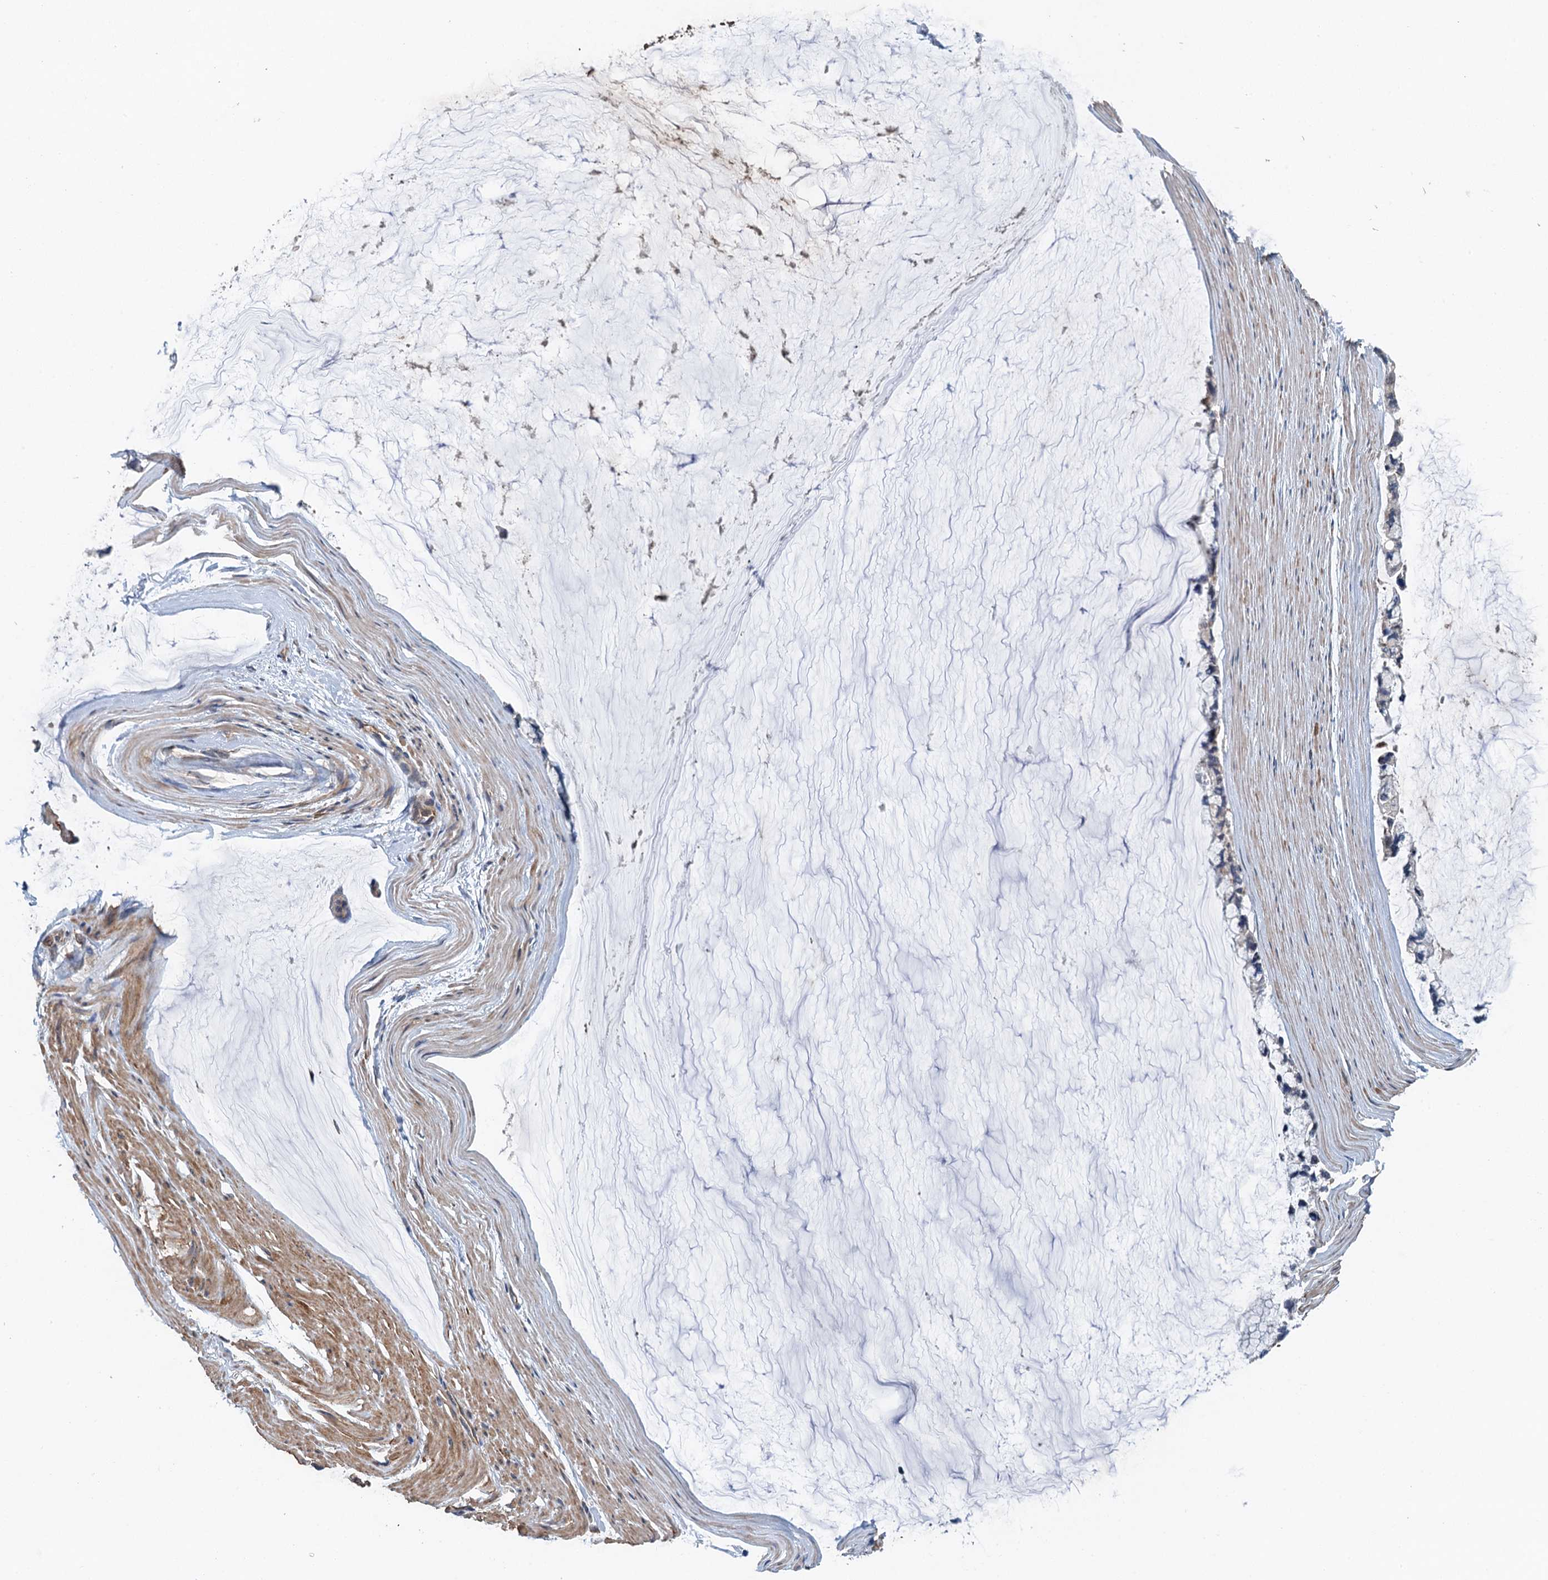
{"staining": {"intensity": "negative", "quantity": "none", "location": "none"}, "tissue": "ovarian cancer", "cell_type": "Tumor cells", "image_type": "cancer", "snomed": [{"axis": "morphology", "description": "Cystadenocarcinoma, mucinous, NOS"}, {"axis": "topography", "description": "Ovary"}], "caption": "Tumor cells are negative for protein expression in human ovarian mucinous cystadenocarcinoma.", "gene": "BORCS5", "patient": {"sex": "female", "age": 39}}